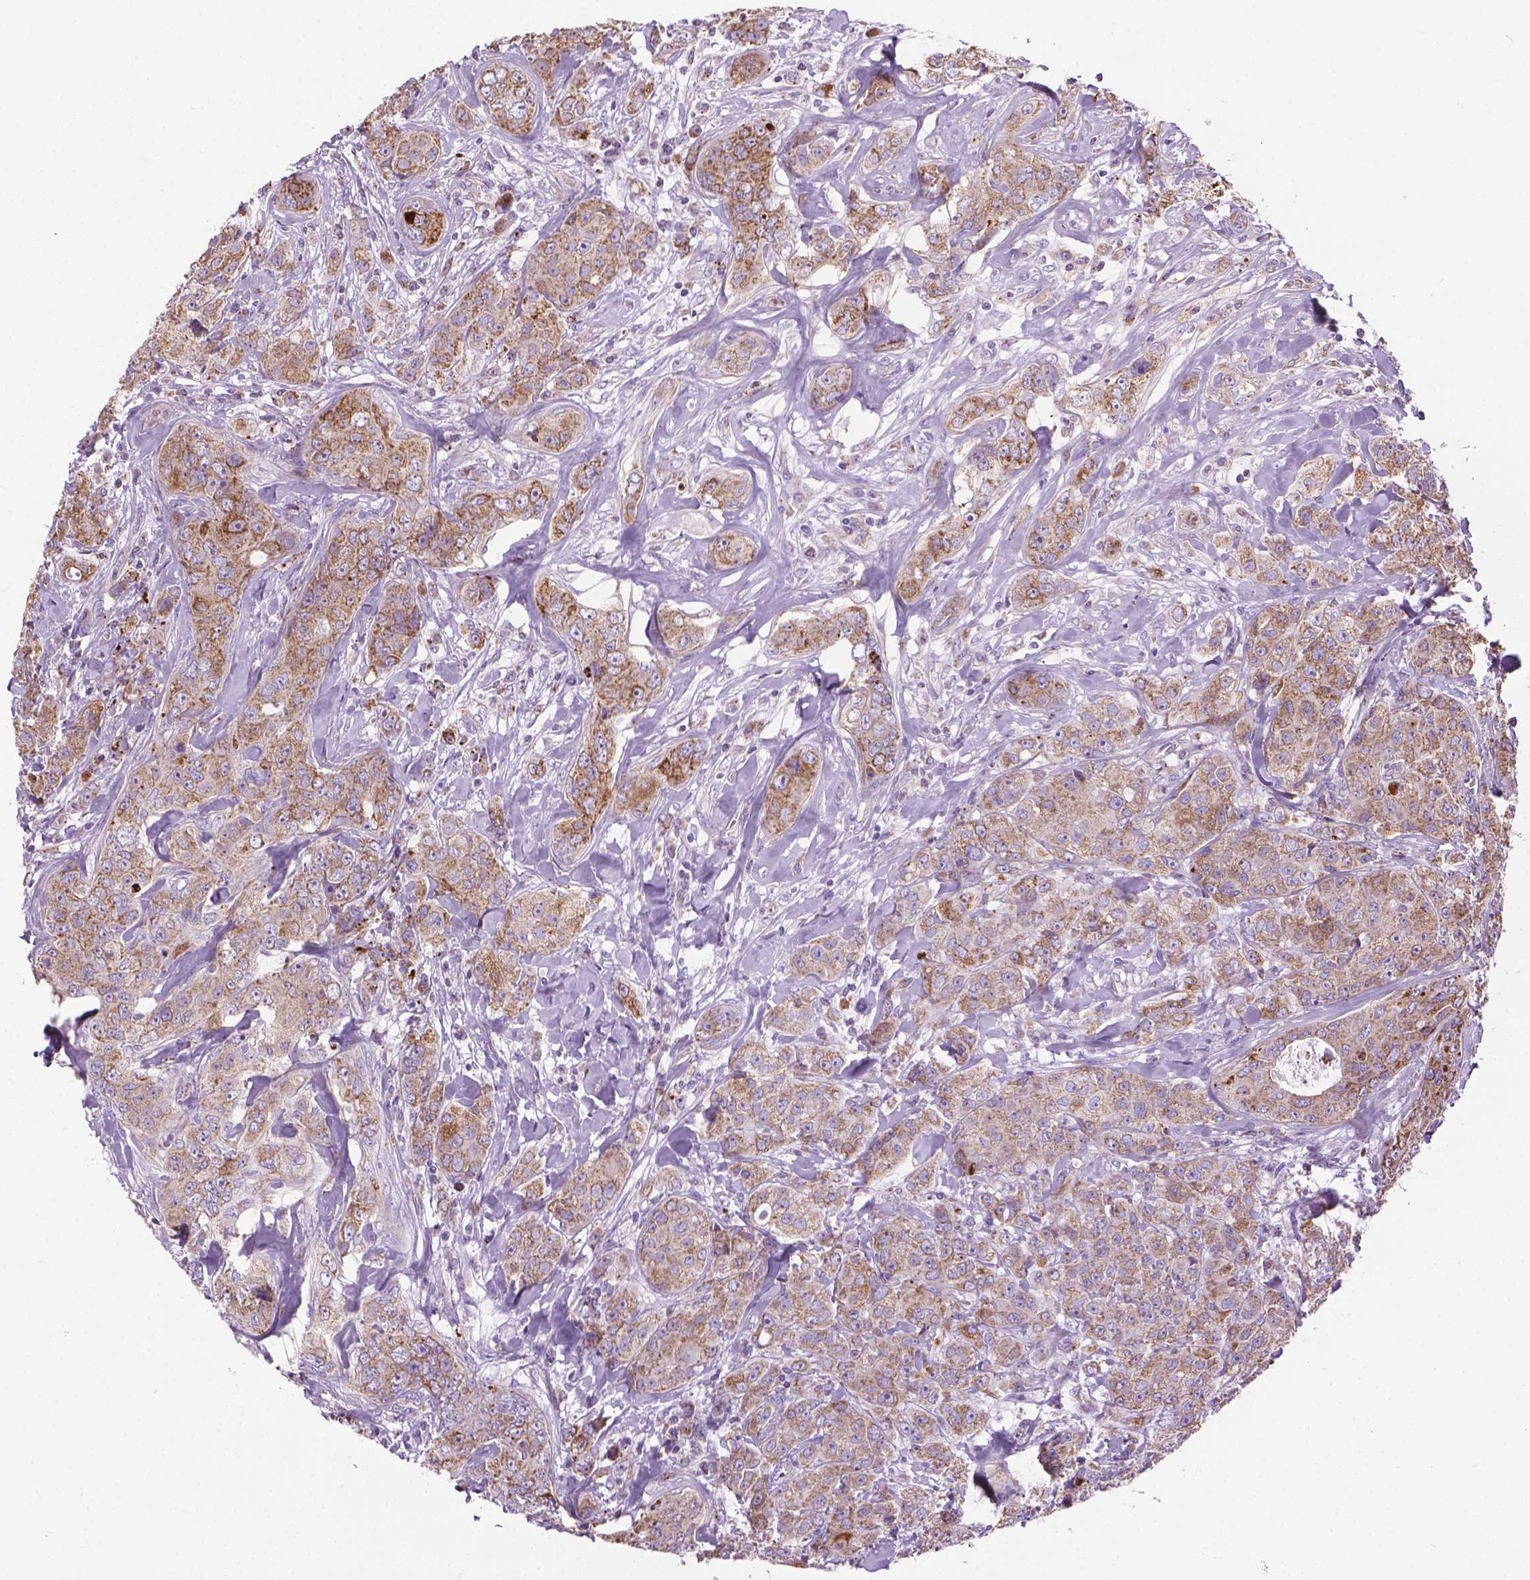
{"staining": {"intensity": "moderate", "quantity": ">75%", "location": "cytoplasmic/membranous"}, "tissue": "breast cancer", "cell_type": "Tumor cells", "image_type": "cancer", "snomed": [{"axis": "morphology", "description": "Duct carcinoma"}, {"axis": "topography", "description": "Breast"}], "caption": "Protein staining demonstrates moderate cytoplasmic/membranous expression in about >75% of tumor cells in breast cancer.", "gene": "VDAC1", "patient": {"sex": "female", "age": 43}}